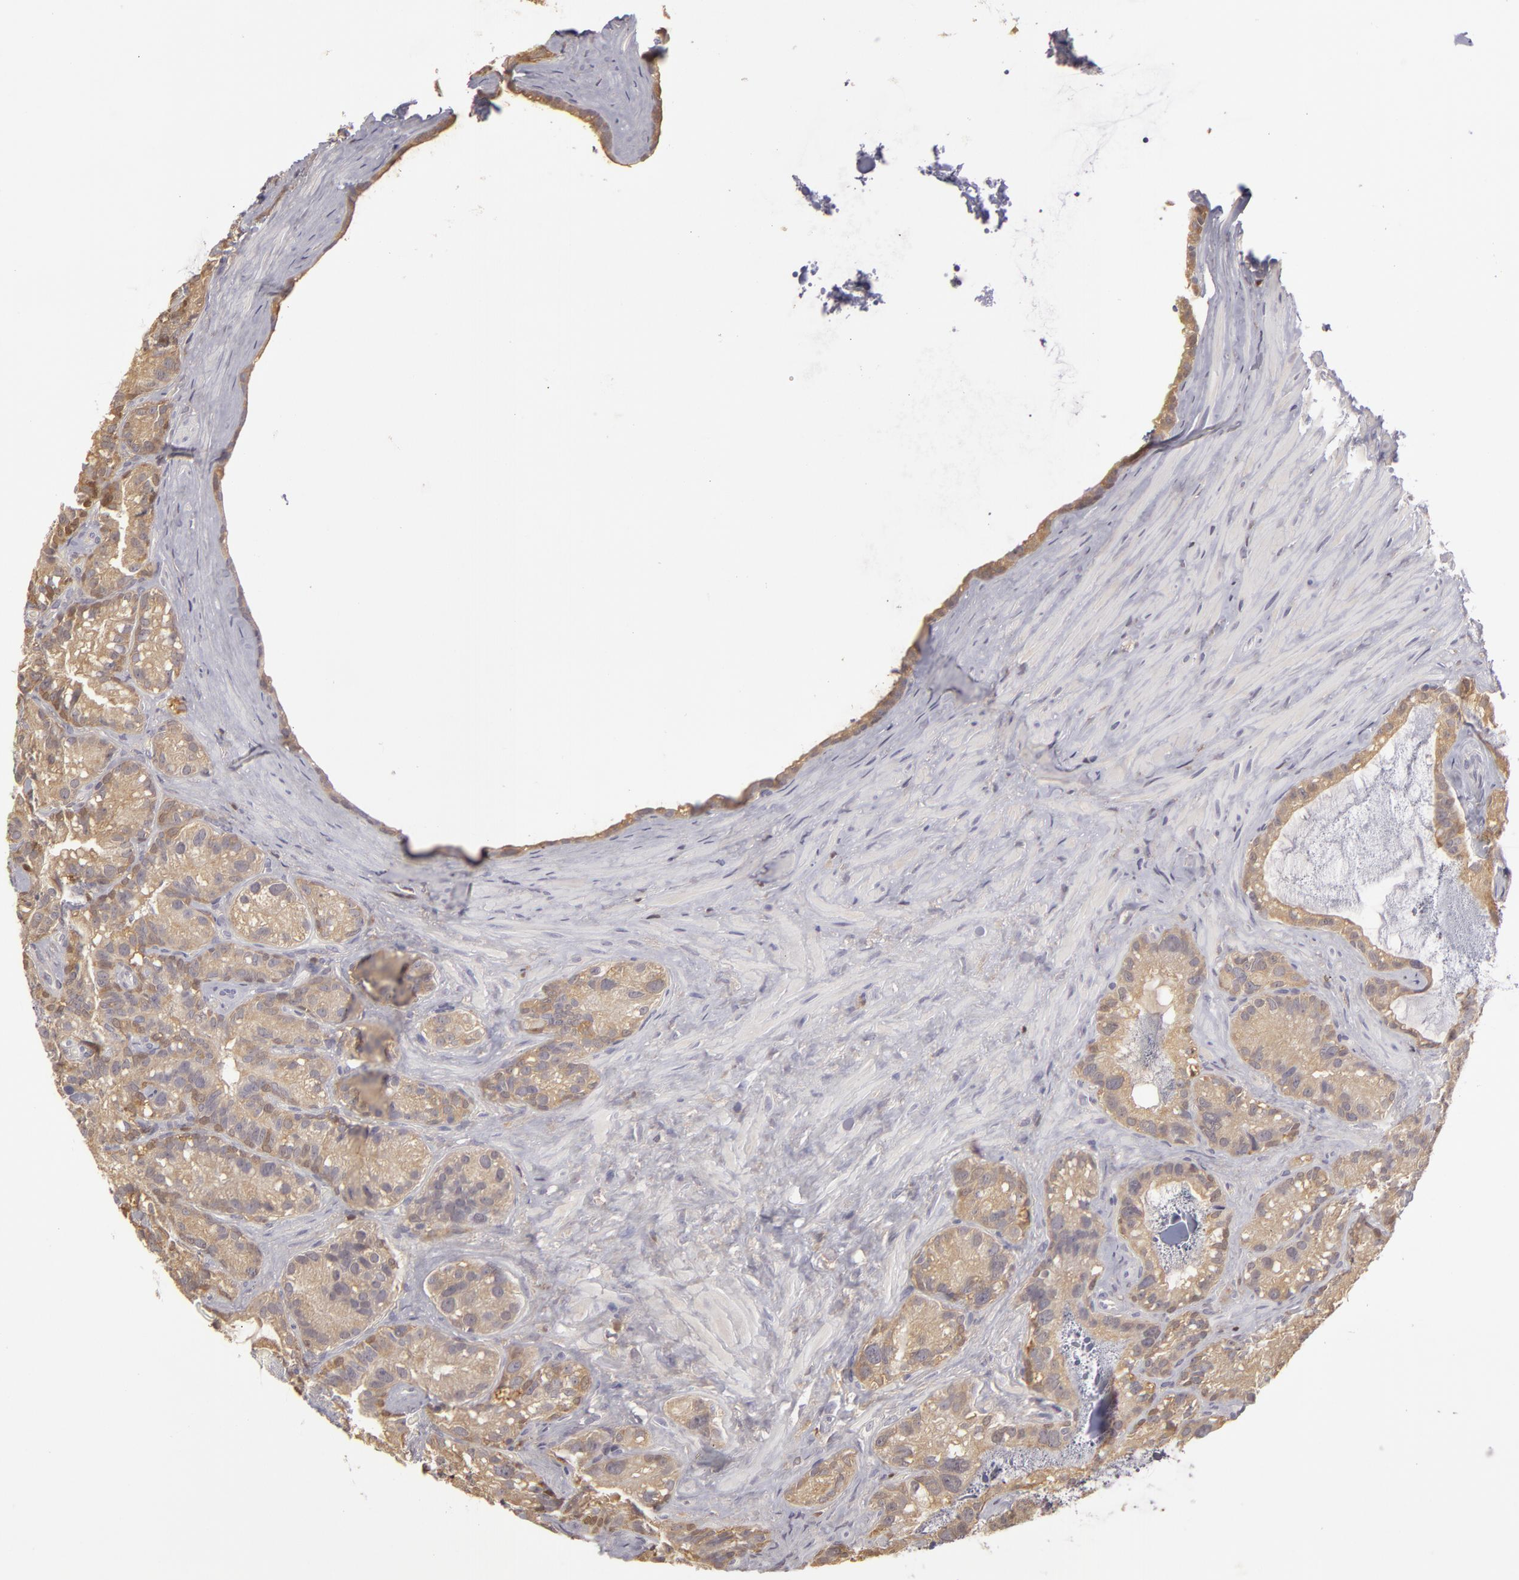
{"staining": {"intensity": "weak", "quantity": "25%-75%", "location": "cytoplasmic/membranous"}, "tissue": "seminal vesicle", "cell_type": "Glandular cells", "image_type": "normal", "snomed": [{"axis": "morphology", "description": "Normal tissue, NOS"}, {"axis": "topography", "description": "Seminal veicle"}], "caption": "Glandular cells demonstrate low levels of weak cytoplasmic/membranous positivity in approximately 25%-75% of cells in unremarkable seminal vesicle. (IHC, brightfield microscopy, high magnification).", "gene": "GNPDA1", "patient": {"sex": "male", "age": 63}}